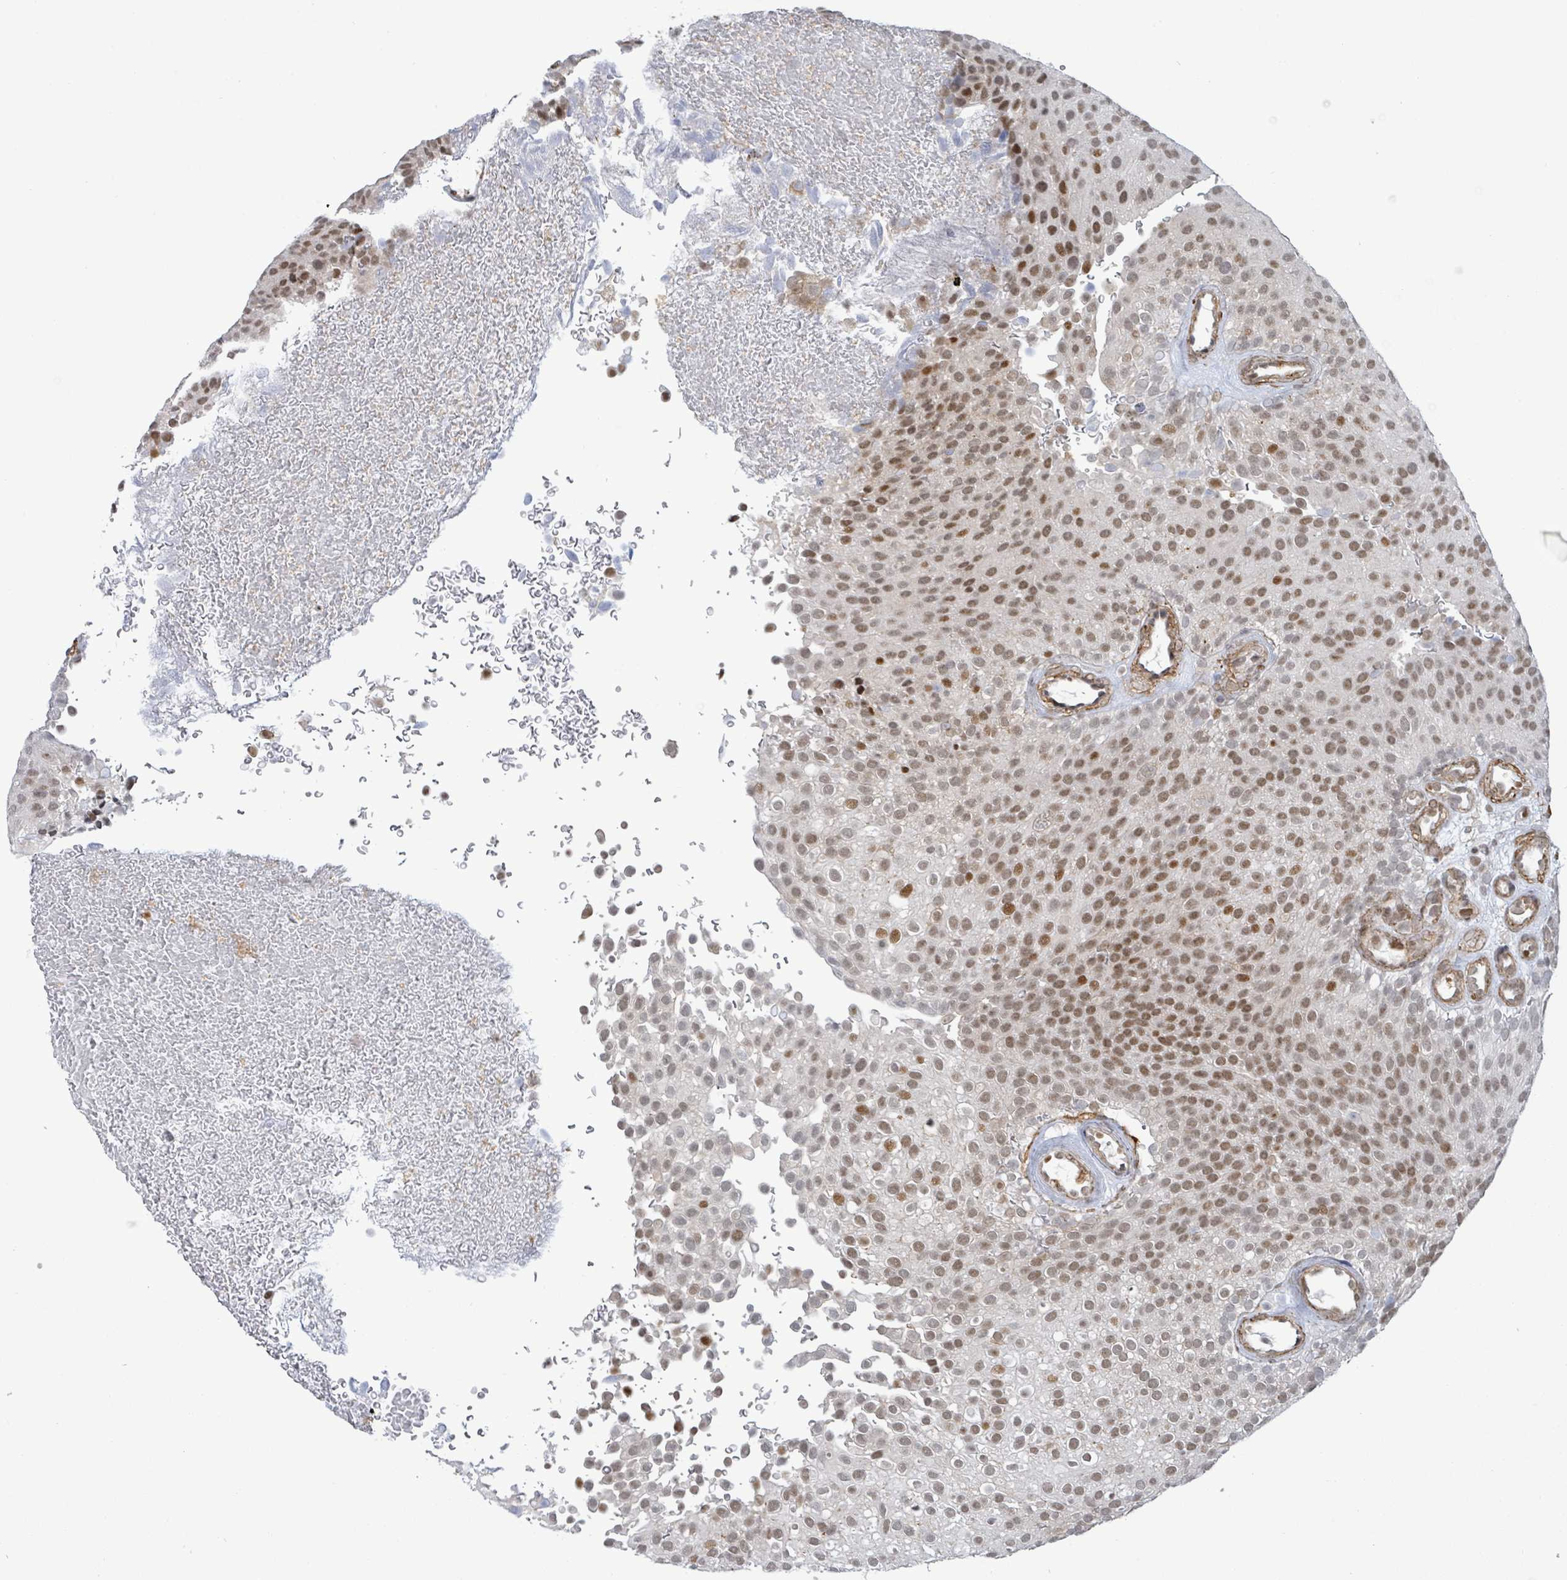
{"staining": {"intensity": "moderate", "quantity": ">75%", "location": "nuclear"}, "tissue": "urothelial cancer", "cell_type": "Tumor cells", "image_type": "cancer", "snomed": [{"axis": "morphology", "description": "Urothelial carcinoma, Low grade"}, {"axis": "topography", "description": "Urinary bladder"}], "caption": "High-power microscopy captured an immunohistochemistry (IHC) histopathology image of low-grade urothelial carcinoma, revealing moderate nuclear positivity in approximately >75% of tumor cells. Nuclei are stained in blue.", "gene": "DMRTC1B", "patient": {"sex": "male", "age": 78}}